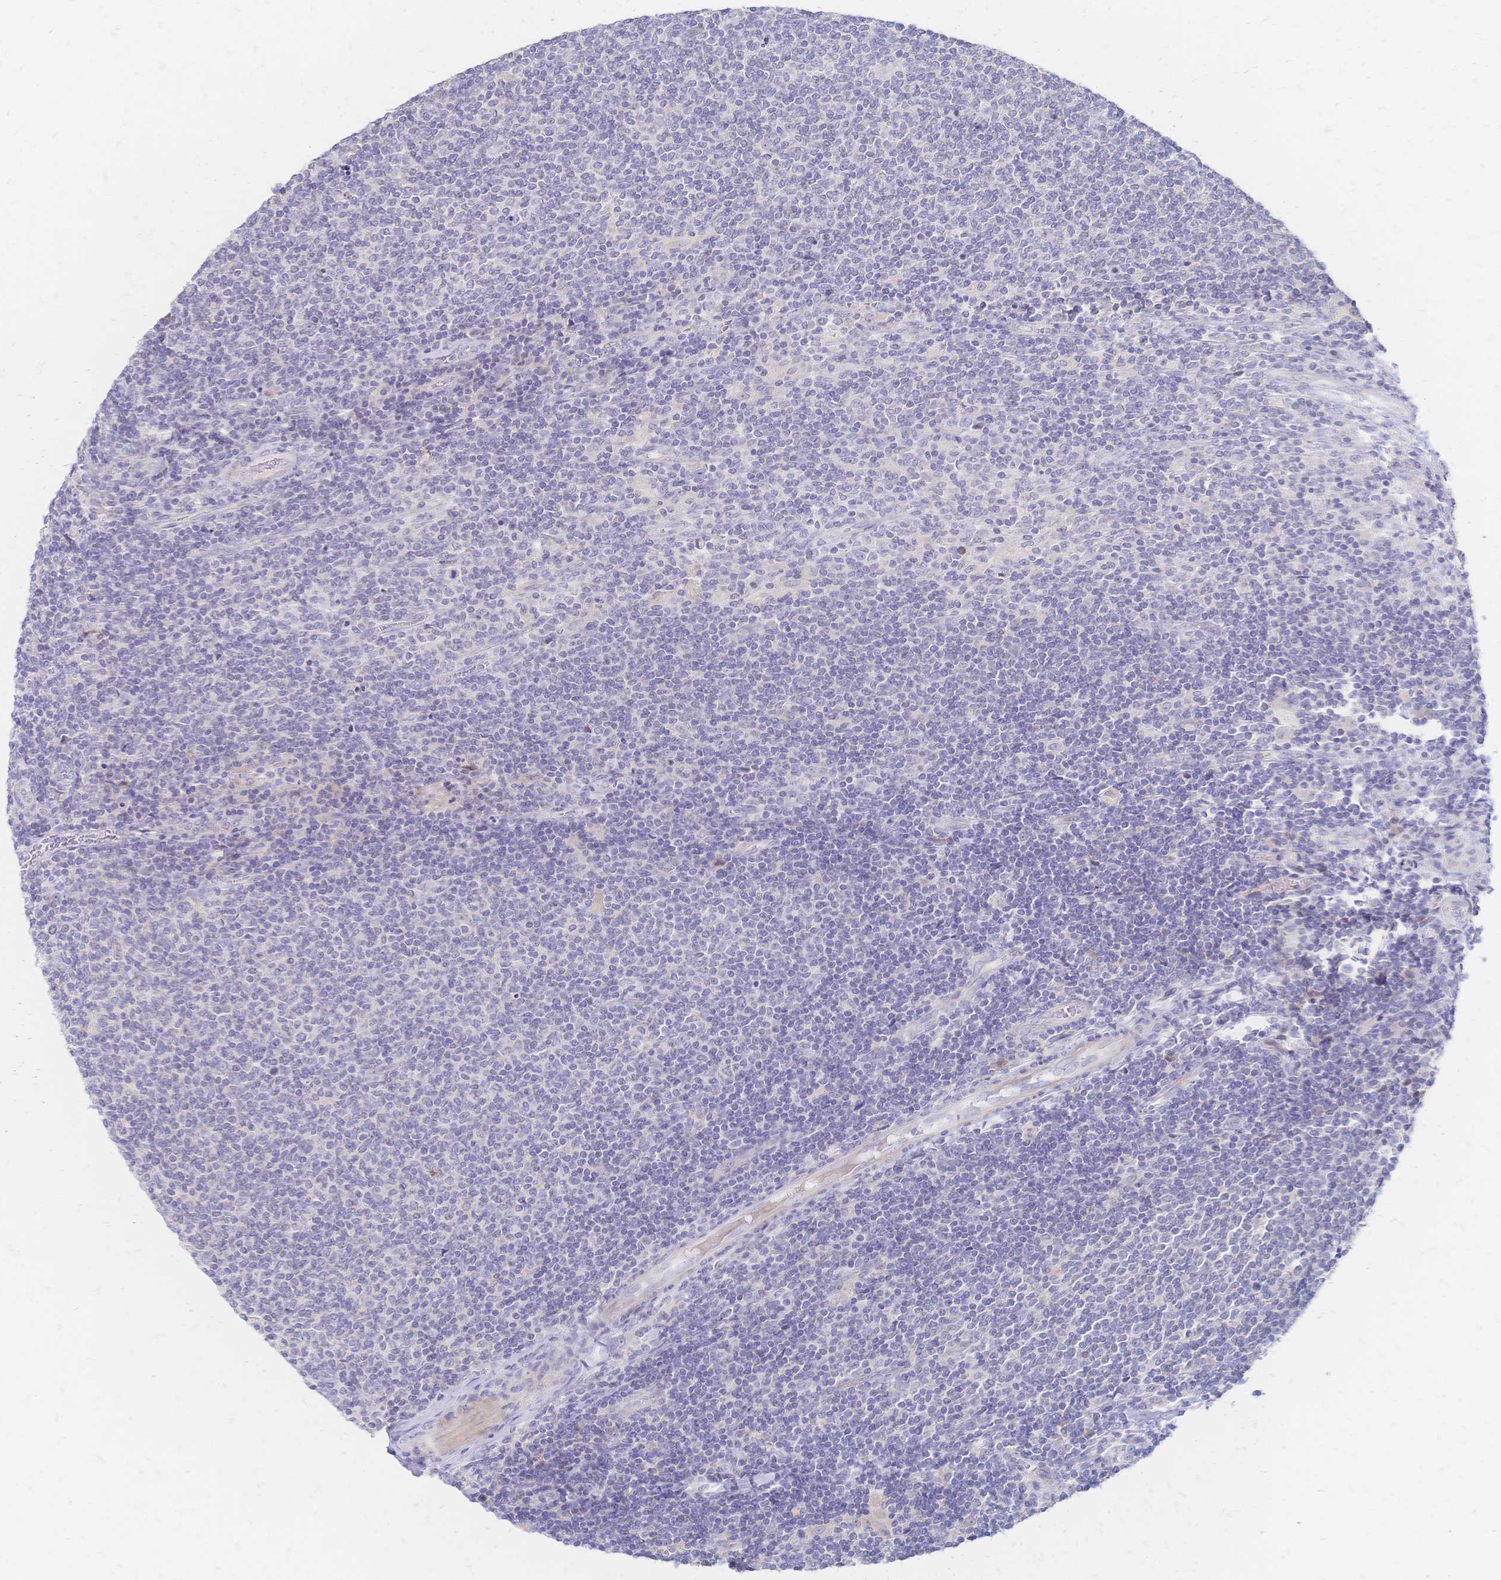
{"staining": {"intensity": "negative", "quantity": "none", "location": "none"}, "tissue": "lymphoma", "cell_type": "Tumor cells", "image_type": "cancer", "snomed": [{"axis": "morphology", "description": "Malignant lymphoma, non-Hodgkin's type, Low grade"}, {"axis": "topography", "description": "Lymph node"}], "caption": "A photomicrograph of low-grade malignant lymphoma, non-Hodgkin's type stained for a protein exhibits no brown staining in tumor cells. The staining was performed using DAB to visualize the protein expression in brown, while the nuclei were stained in blue with hematoxylin (Magnification: 20x).", "gene": "VWC2L", "patient": {"sex": "male", "age": 52}}